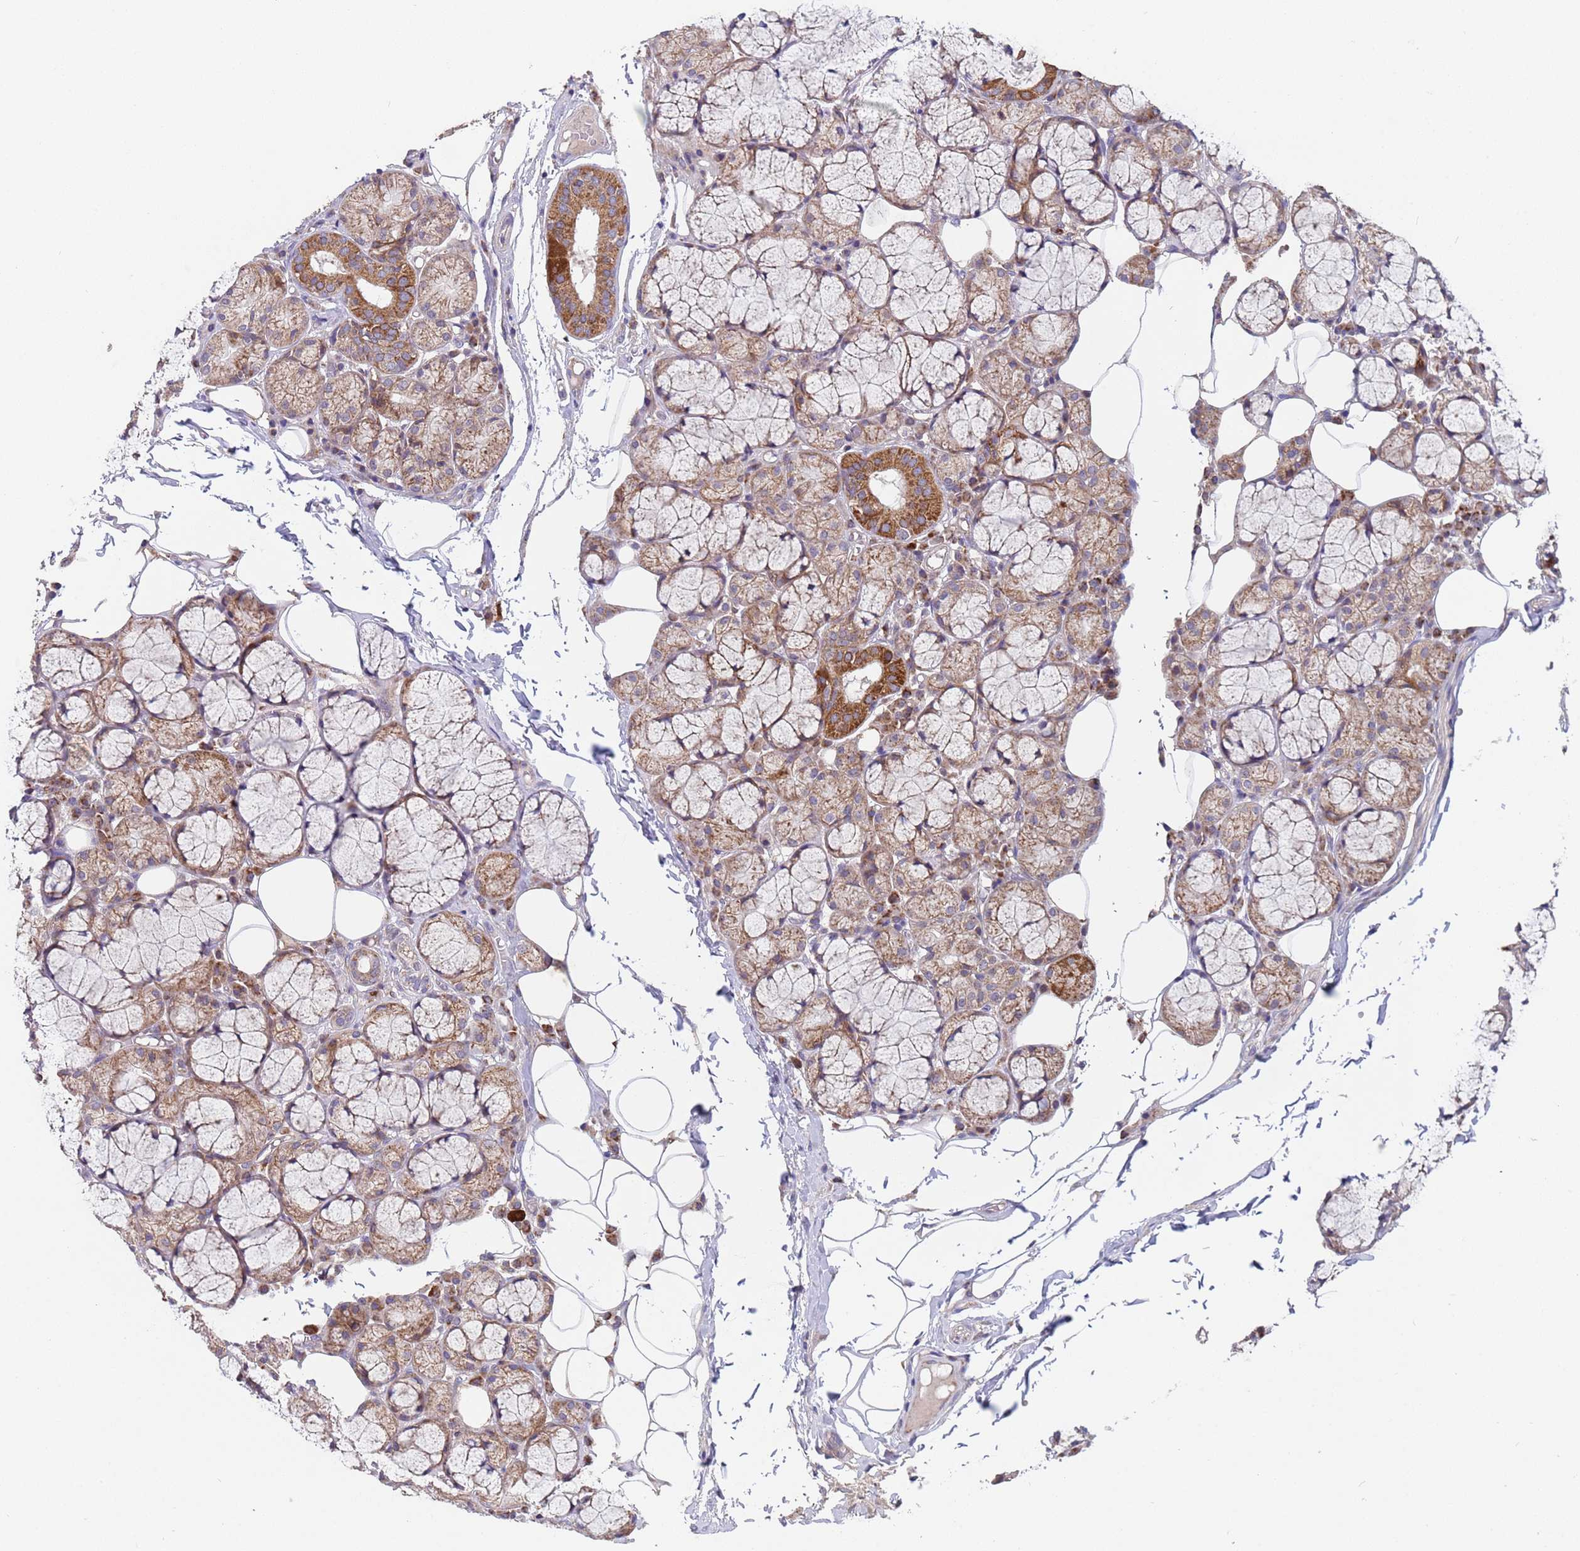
{"staining": {"intensity": "moderate", "quantity": ">75%", "location": "cytoplasmic/membranous"}, "tissue": "oral mucosa", "cell_type": "Squamous epithelial cells", "image_type": "normal", "snomed": [{"axis": "morphology", "description": "Normal tissue, NOS"}, {"axis": "topography", "description": "Skeletal muscle"}, {"axis": "topography", "description": "Oral tissue"}, {"axis": "topography", "description": "Salivary gland"}, {"axis": "topography", "description": "Peripheral nerve tissue"}], "caption": "Protein staining of benign oral mucosa reveals moderate cytoplasmic/membranous positivity in about >75% of squamous epithelial cells. Immunohistochemistry (ihc) stains the protein in brown and the nuclei are stained blue.", "gene": "ACAD8", "patient": {"sex": "male", "age": 54}}